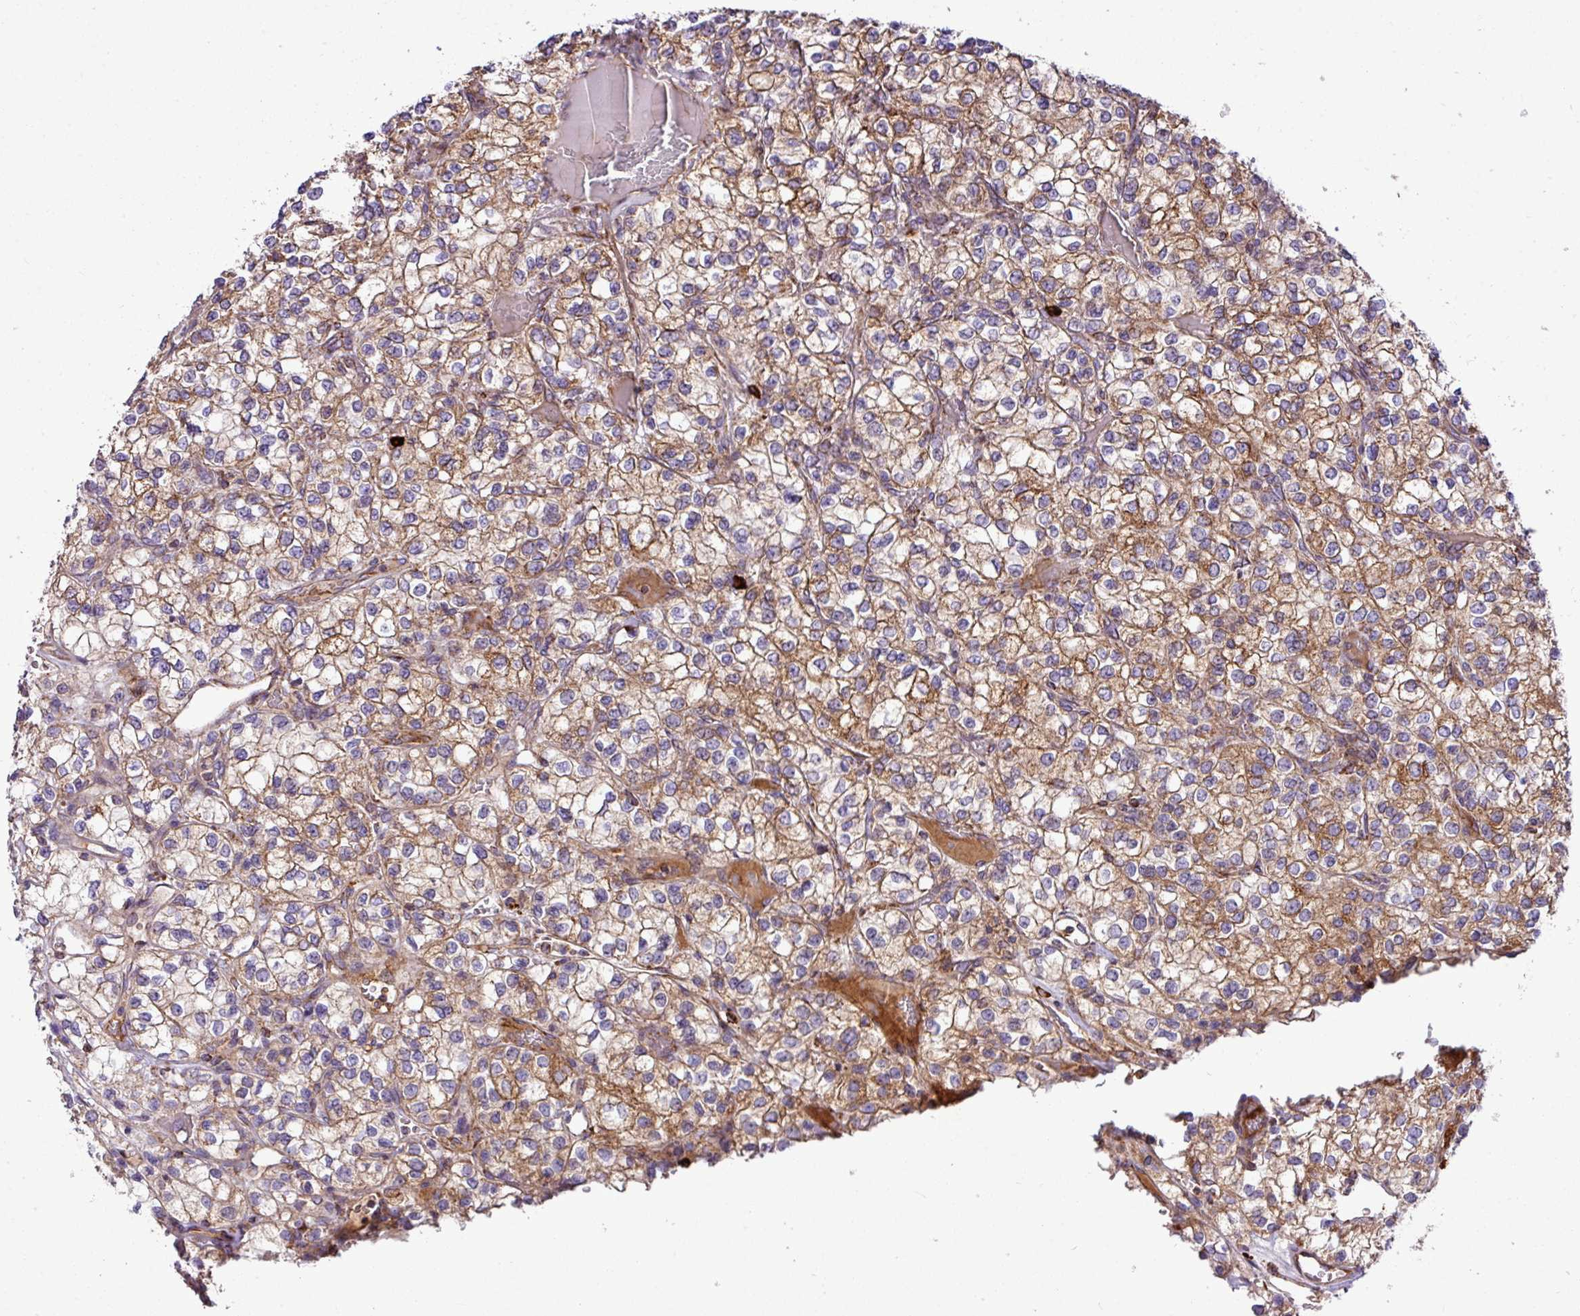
{"staining": {"intensity": "moderate", "quantity": ">75%", "location": "cytoplasmic/membranous"}, "tissue": "renal cancer", "cell_type": "Tumor cells", "image_type": "cancer", "snomed": [{"axis": "morphology", "description": "Adenocarcinoma, NOS"}, {"axis": "topography", "description": "Kidney"}], "caption": "IHC image of human renal adenocarcinoma stained for a protein (brown), which demonstrates medium levels of moderate cytoplasmic/membranous positivity in approximately >75% of tumor cells.", "gene": "ZNF569", "patient": {"sex": "male", "age": 80}}